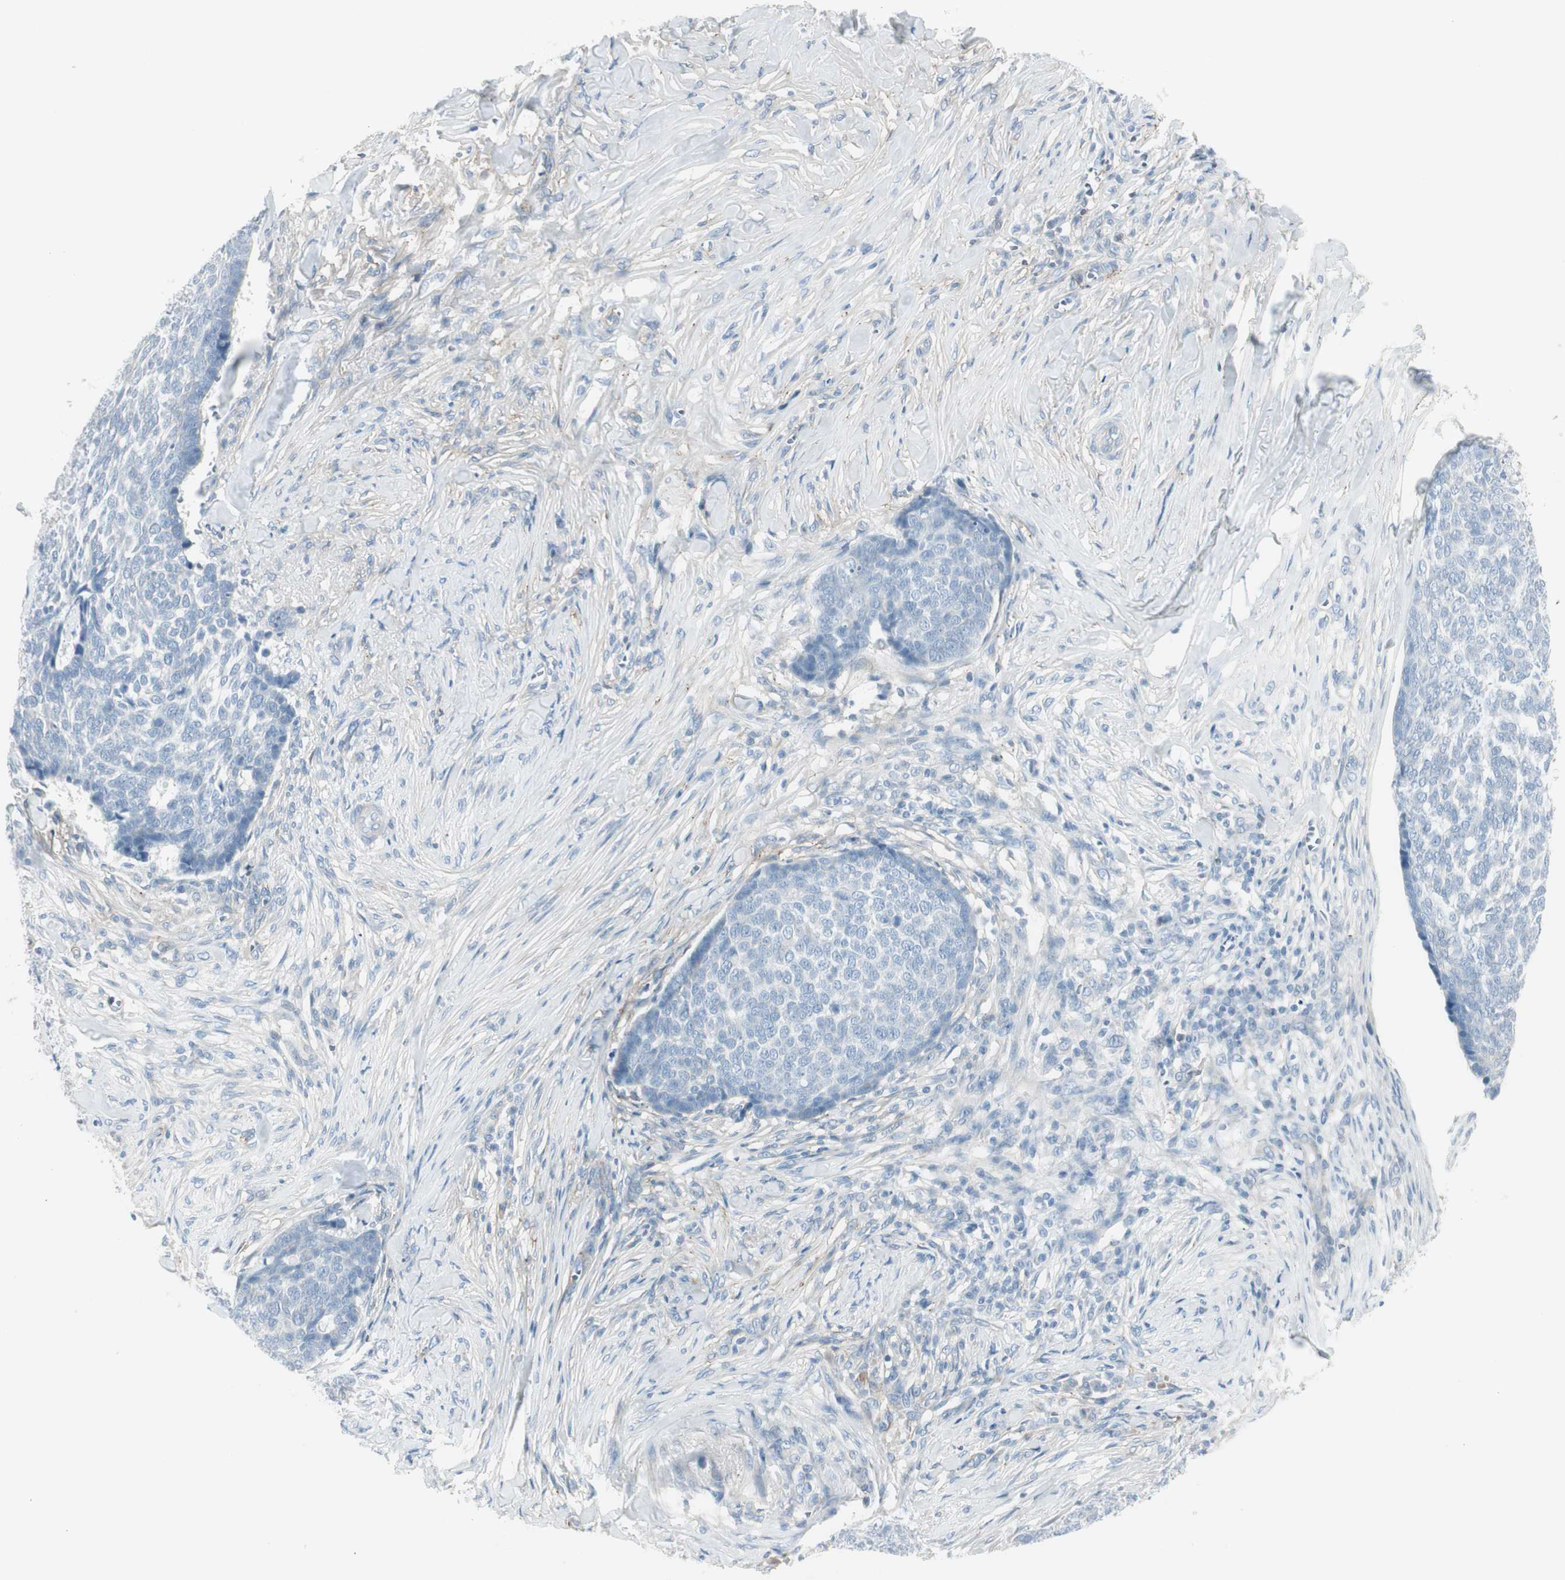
{"staining": {"intensity": "negative", "quantity": "none", "location": "none"}, "tissue": "skin cancer", "cell_type": "Tumor cells", "image_type": "cancer", "snomed": [{"axis": "morphology", "description": "Basal cell carcinoma"}, {"axis": "topography", "description": "Skin"}], "caption": "A high-resolution histopathology image shows immunohistochemistry staining of skin cancer, which demonstrates no significant staining in tumor cells. (IHC, brightfield microscopy, high magnification).", "gene": "CACNA2D1", "patient": {"sex": "male", "age": 84}}